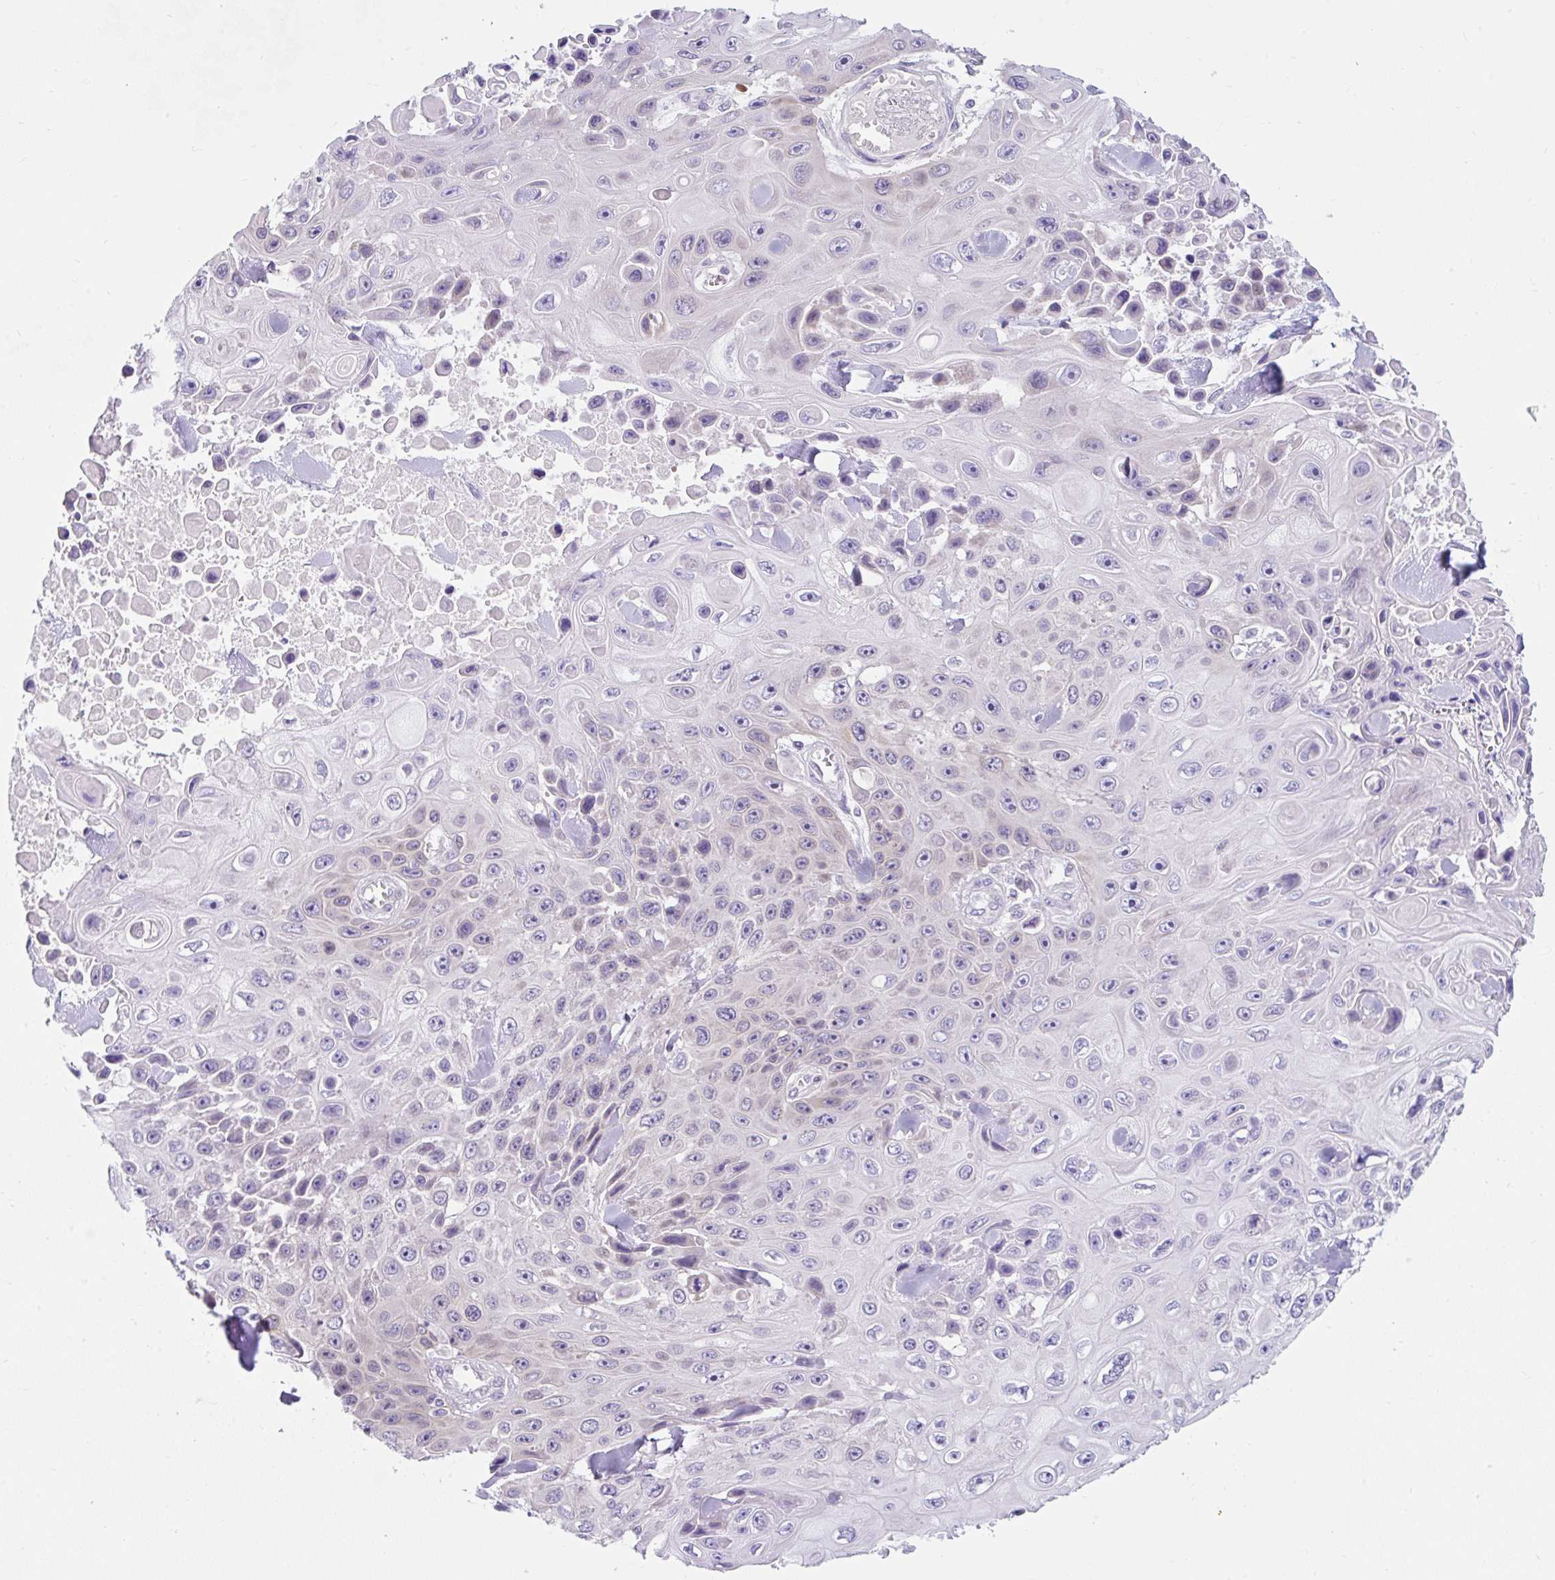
{"staining": {"intensity": "negative", "quantity": "none", "location": "none"}, "tissue": "skin cancer", "cell_type": "Tumor cells", "image_type": "cancer", "snomed": [{"axis": "morphology", "description": "Squamous cell carcinoma, NOS"}, {"axis": "topography", "description": "Skin"}], "caption": "Human skin squamous cell carcinoma stained for a protein using immunohistochemistry (IHC) reveals no expression in tumor cells.", "gene": "GOLGA8A", "patient": {"sex": "male", "age": 82}}